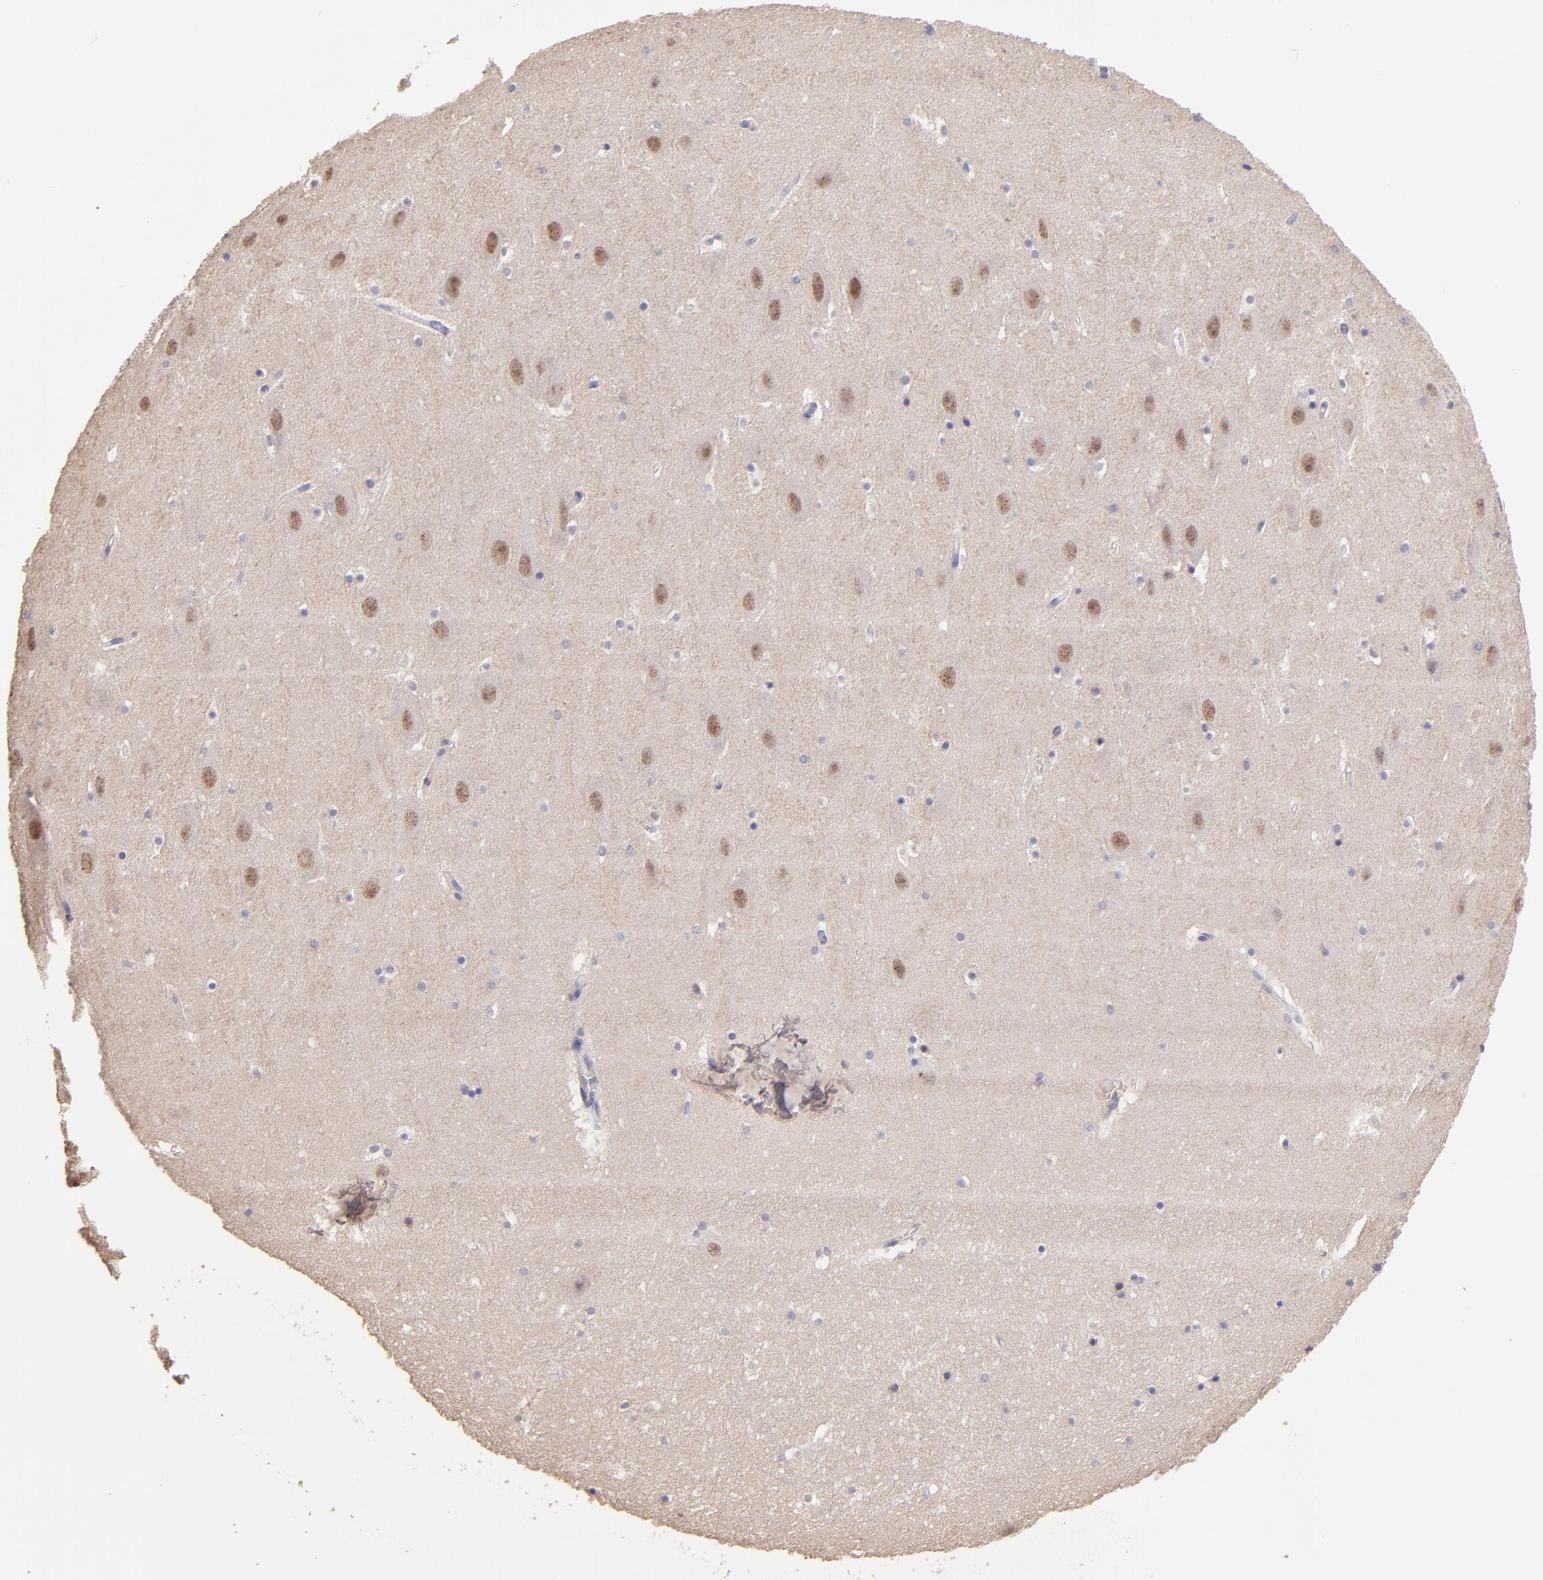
{"staining": {"intensity": "negative", "quantity": "none", "location": "none"}, "tissue": "hippocampus", "cell_type": "Glial cells", "image_type": "normal", "snomed": [{"axis": "morphology", "description": "Normal tissue, NOS"}, {"axis": "topography", "description": "Hippocampus"}], "caption": "DAB immunohistochemical staining of unremarkable hippocampus shows no significant expression in glial cells.", "gene": "RNASEL", "patient": {"sex": "male", "age": 45}}